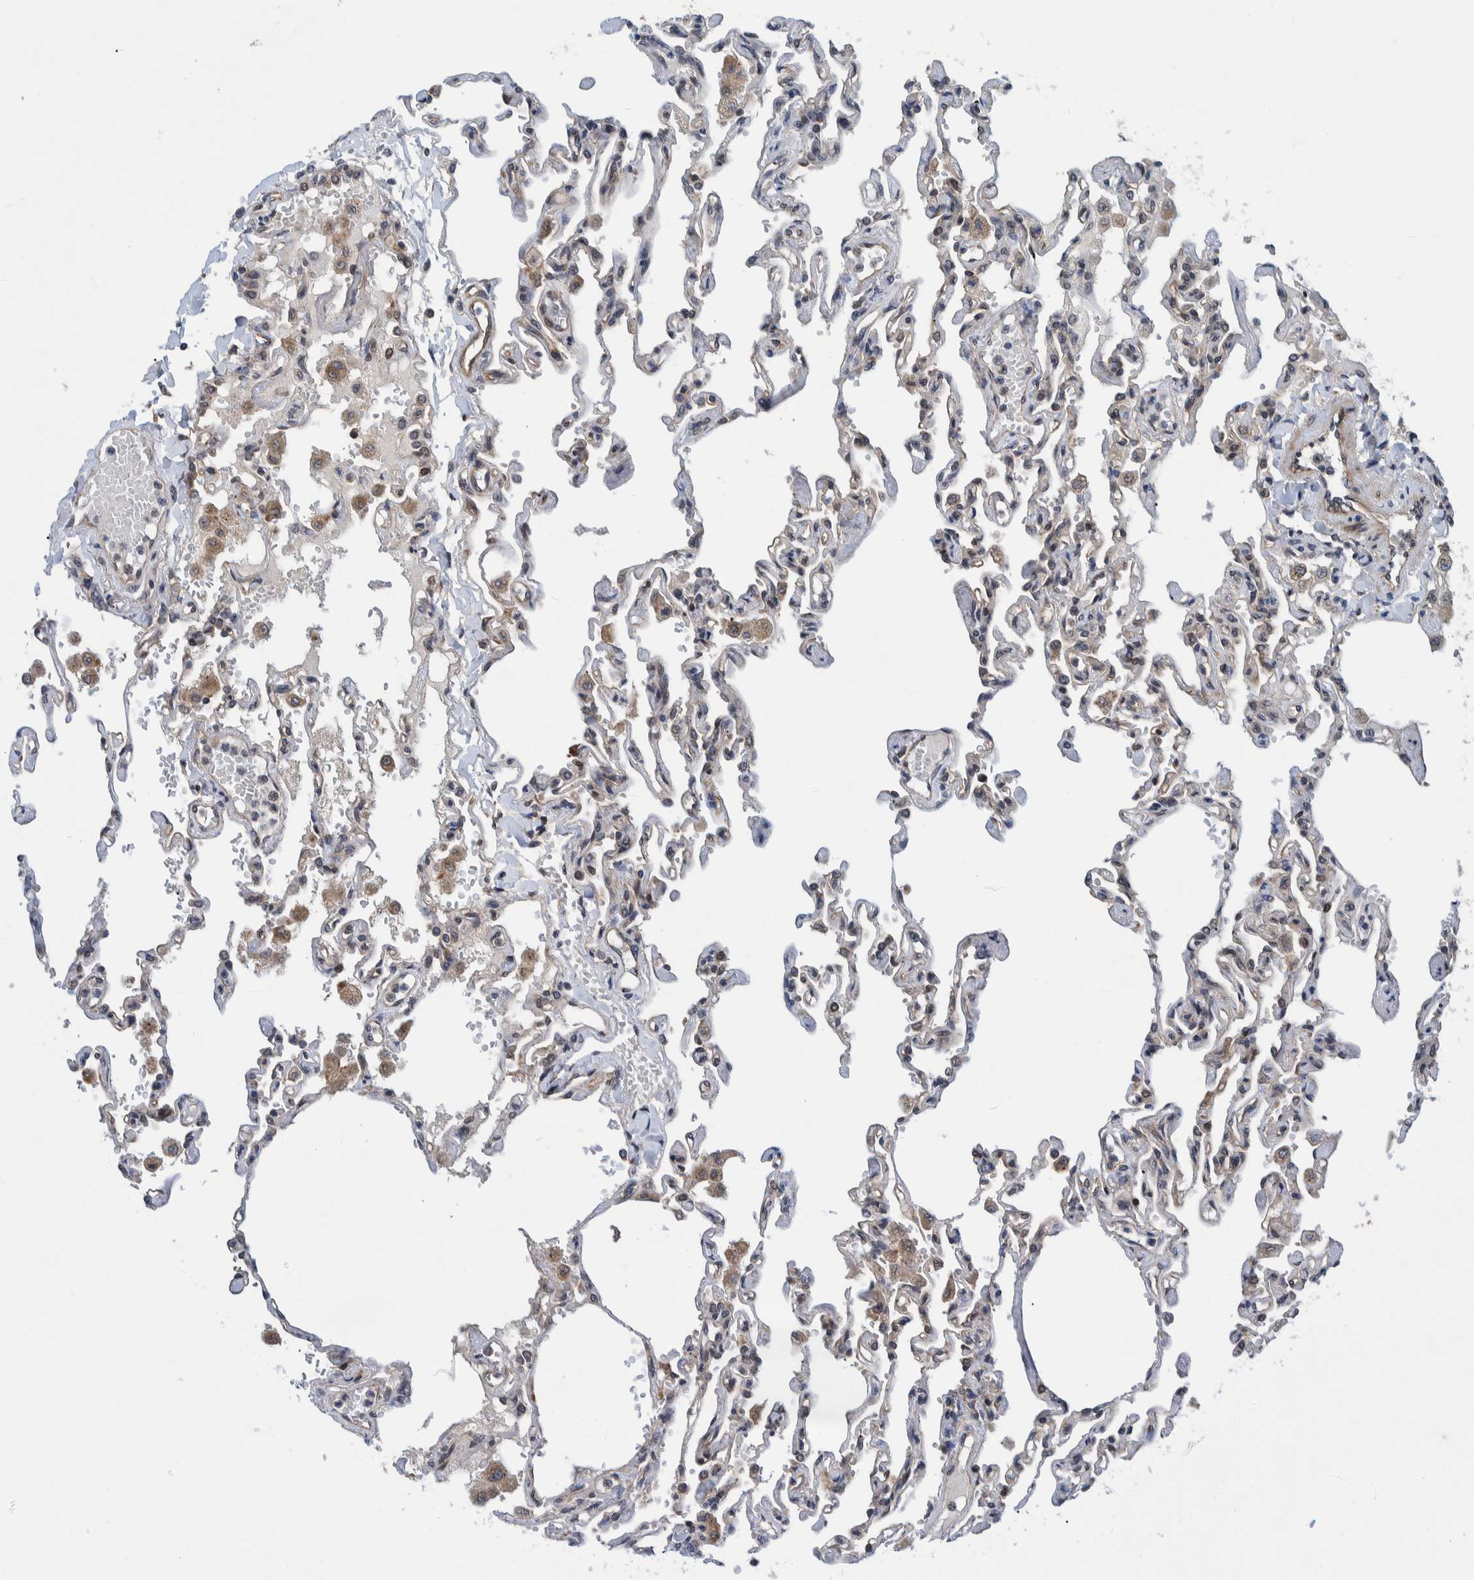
{"staining": {"intensity": "weak", "quantity": "25%-75%", "location": "cytoplasmic/membranous"}, "tissue": "lung", "cell_type": "Alveolar cells", "image_type": "normal", "snomed": [{"axis": "morphology", "description": "Normal tissue, NOS"}, {"axis": "topography", "description": "Lung"}], "caption": "Approximately 25%-75% of alveolar cells in benign lung display weak cytoplasmic/membranous protein staining as visualized by brown immunohistochemical staining.", "gene": "MRPS7", "patient": {"sex": "male", "age": 21}}